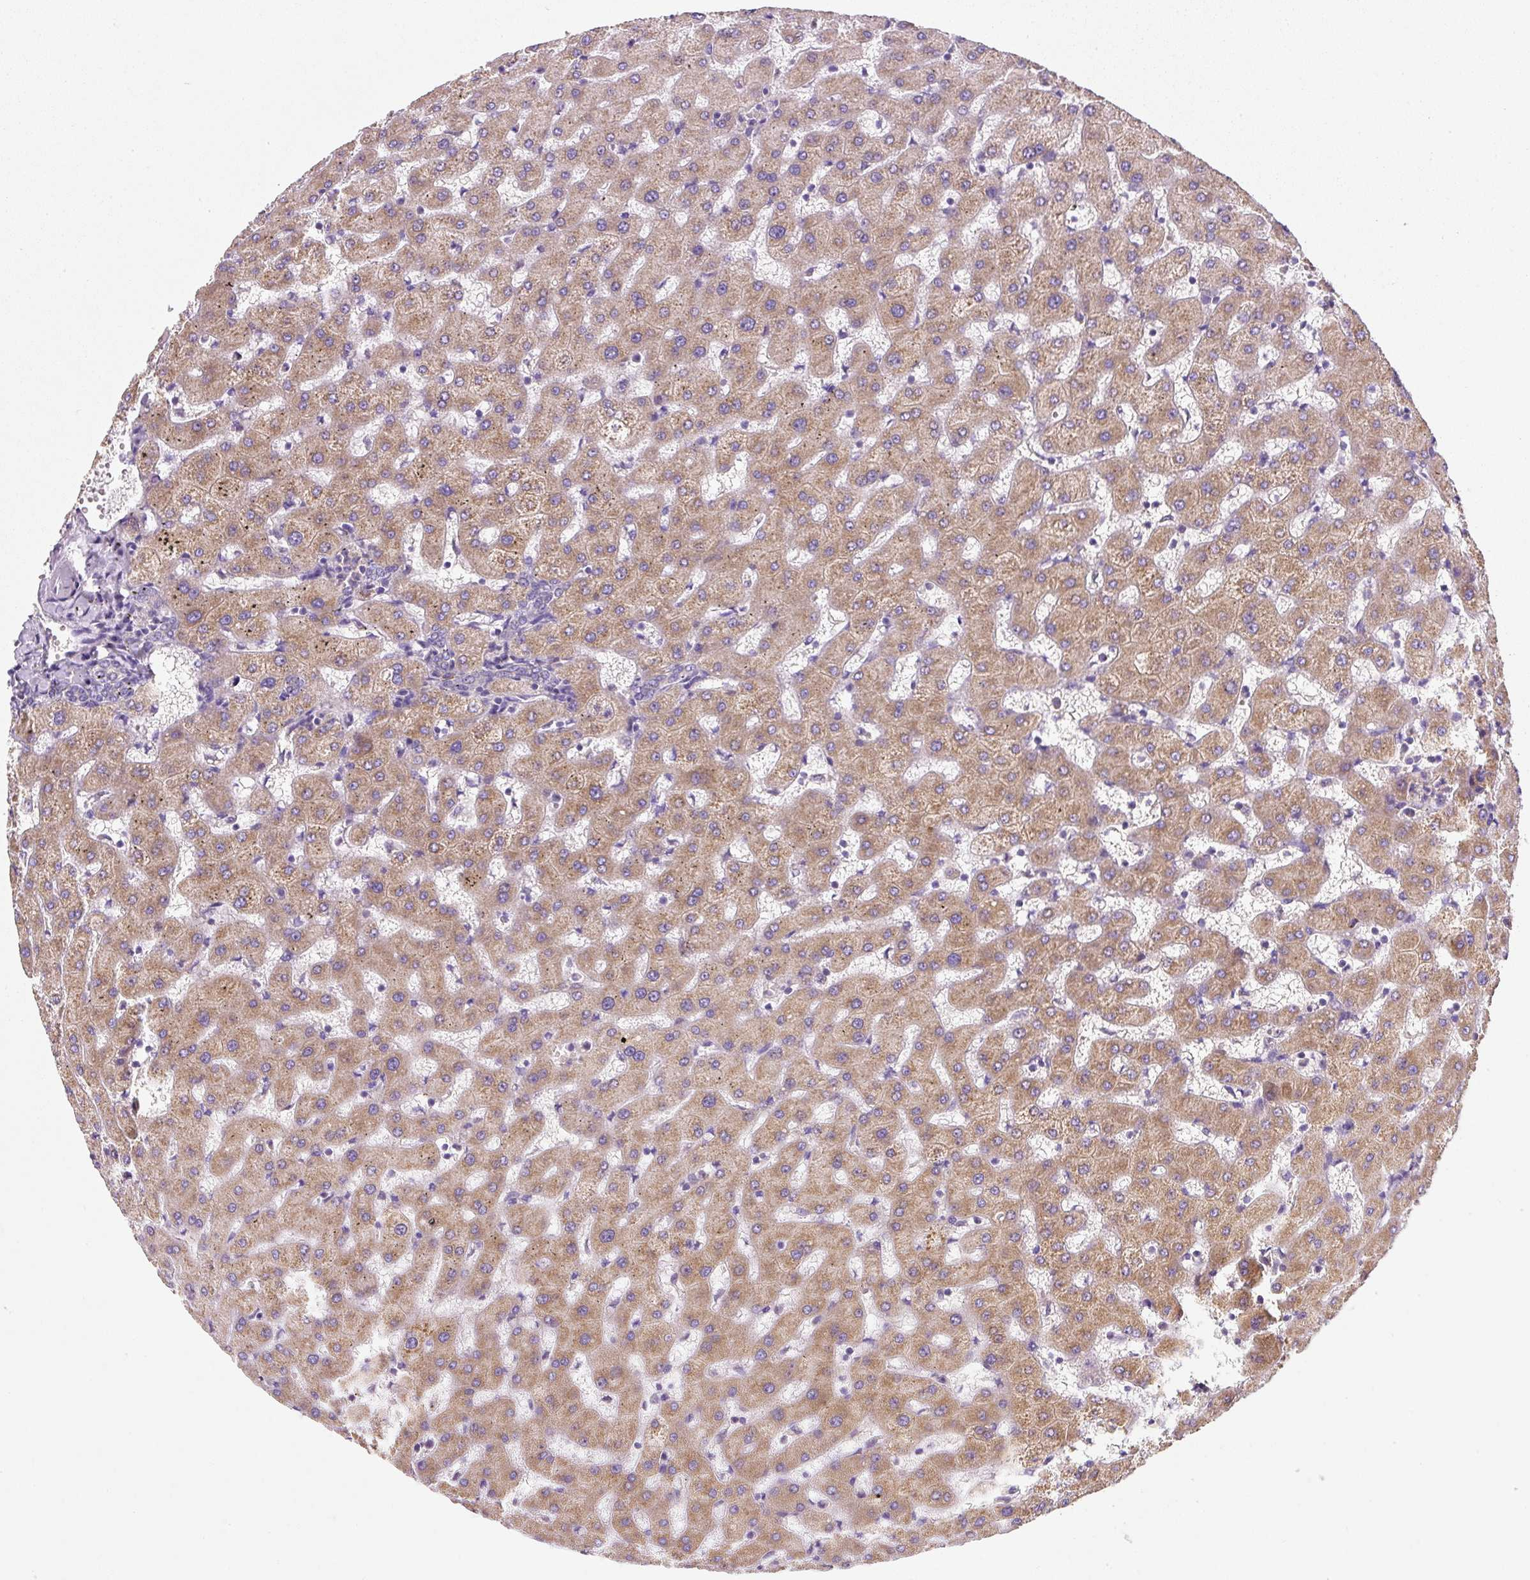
{"staining": {"intensity": "weak", "quantity": "<25%", "location": "cytoplasmic/membranous"}, "tissue": "liver", "cell_type": "Cholangiocytes", "image_type": "normal", "snomed": [{"axis": "morphology", "description": "Normal tissue, NOS"}, {"axis": "topography", "description": "Liver"}], "caption": "The image exhibits no staining of cholangiocytes in benign liver. (DAB (3,3'-diaminobenzidine) immunohistochemistry visualized using brightfield microscopy, high magnification).", "gene": "DDOST", "patient": {"sex": "female", "age": 63}}